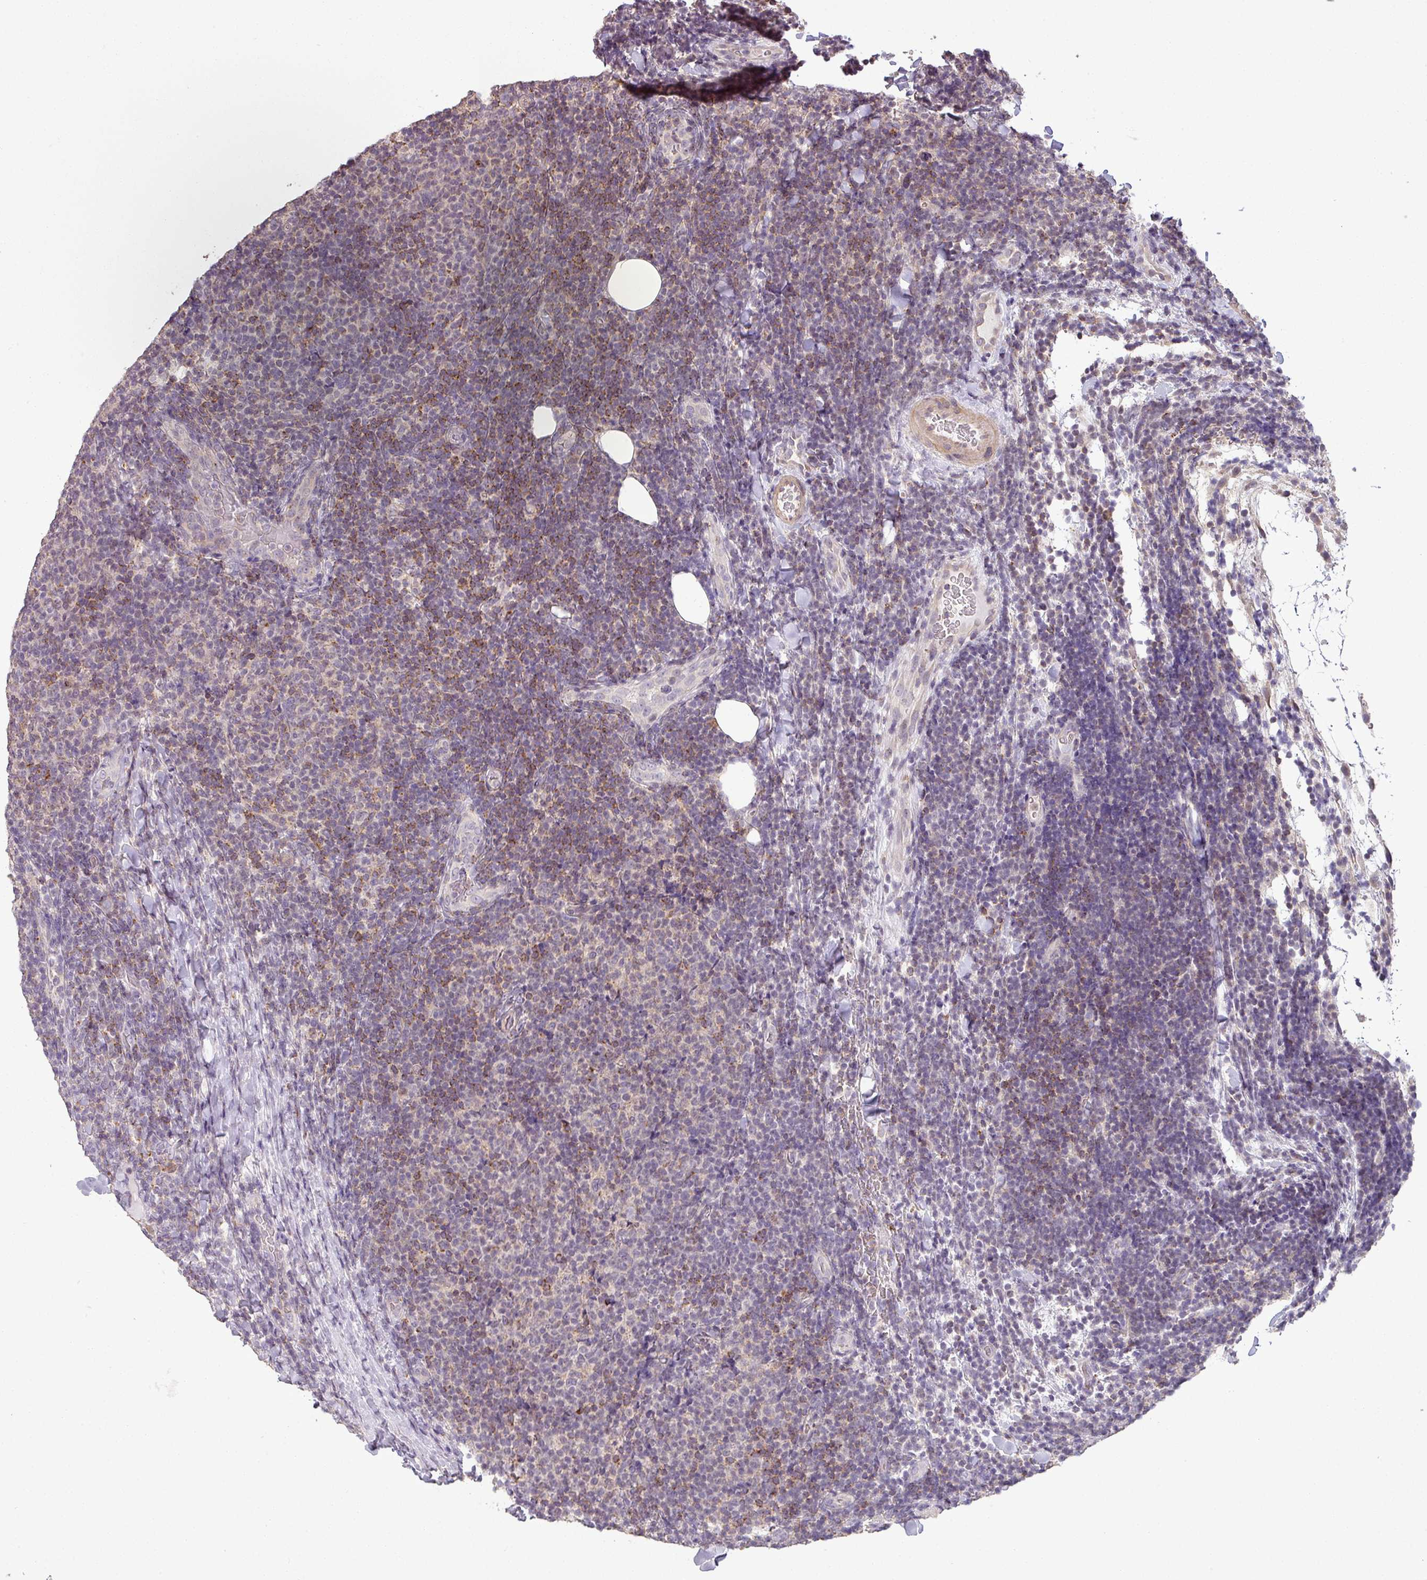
{"staining": {"intensity": "weak", "quantity": "25%-75%", "location": "cytoplasmic/membranous"}, "tissue": "lymphoma", "cell_type": "Tumor cells", "image_type": "cancer", "snomed": [{"axis": "morphology", "description": "Malignant lymphoma, non-Hodgkin's type, Low grade"}, {"axis": "topography", "description": "Lymph node"}], "caption": "A brown stain labels weak cytoplasmic/membranous staining of a protein in human lymphoma tumor cells.", "gene": "LY9", "patient": {"sex": "male", "age": 66}}